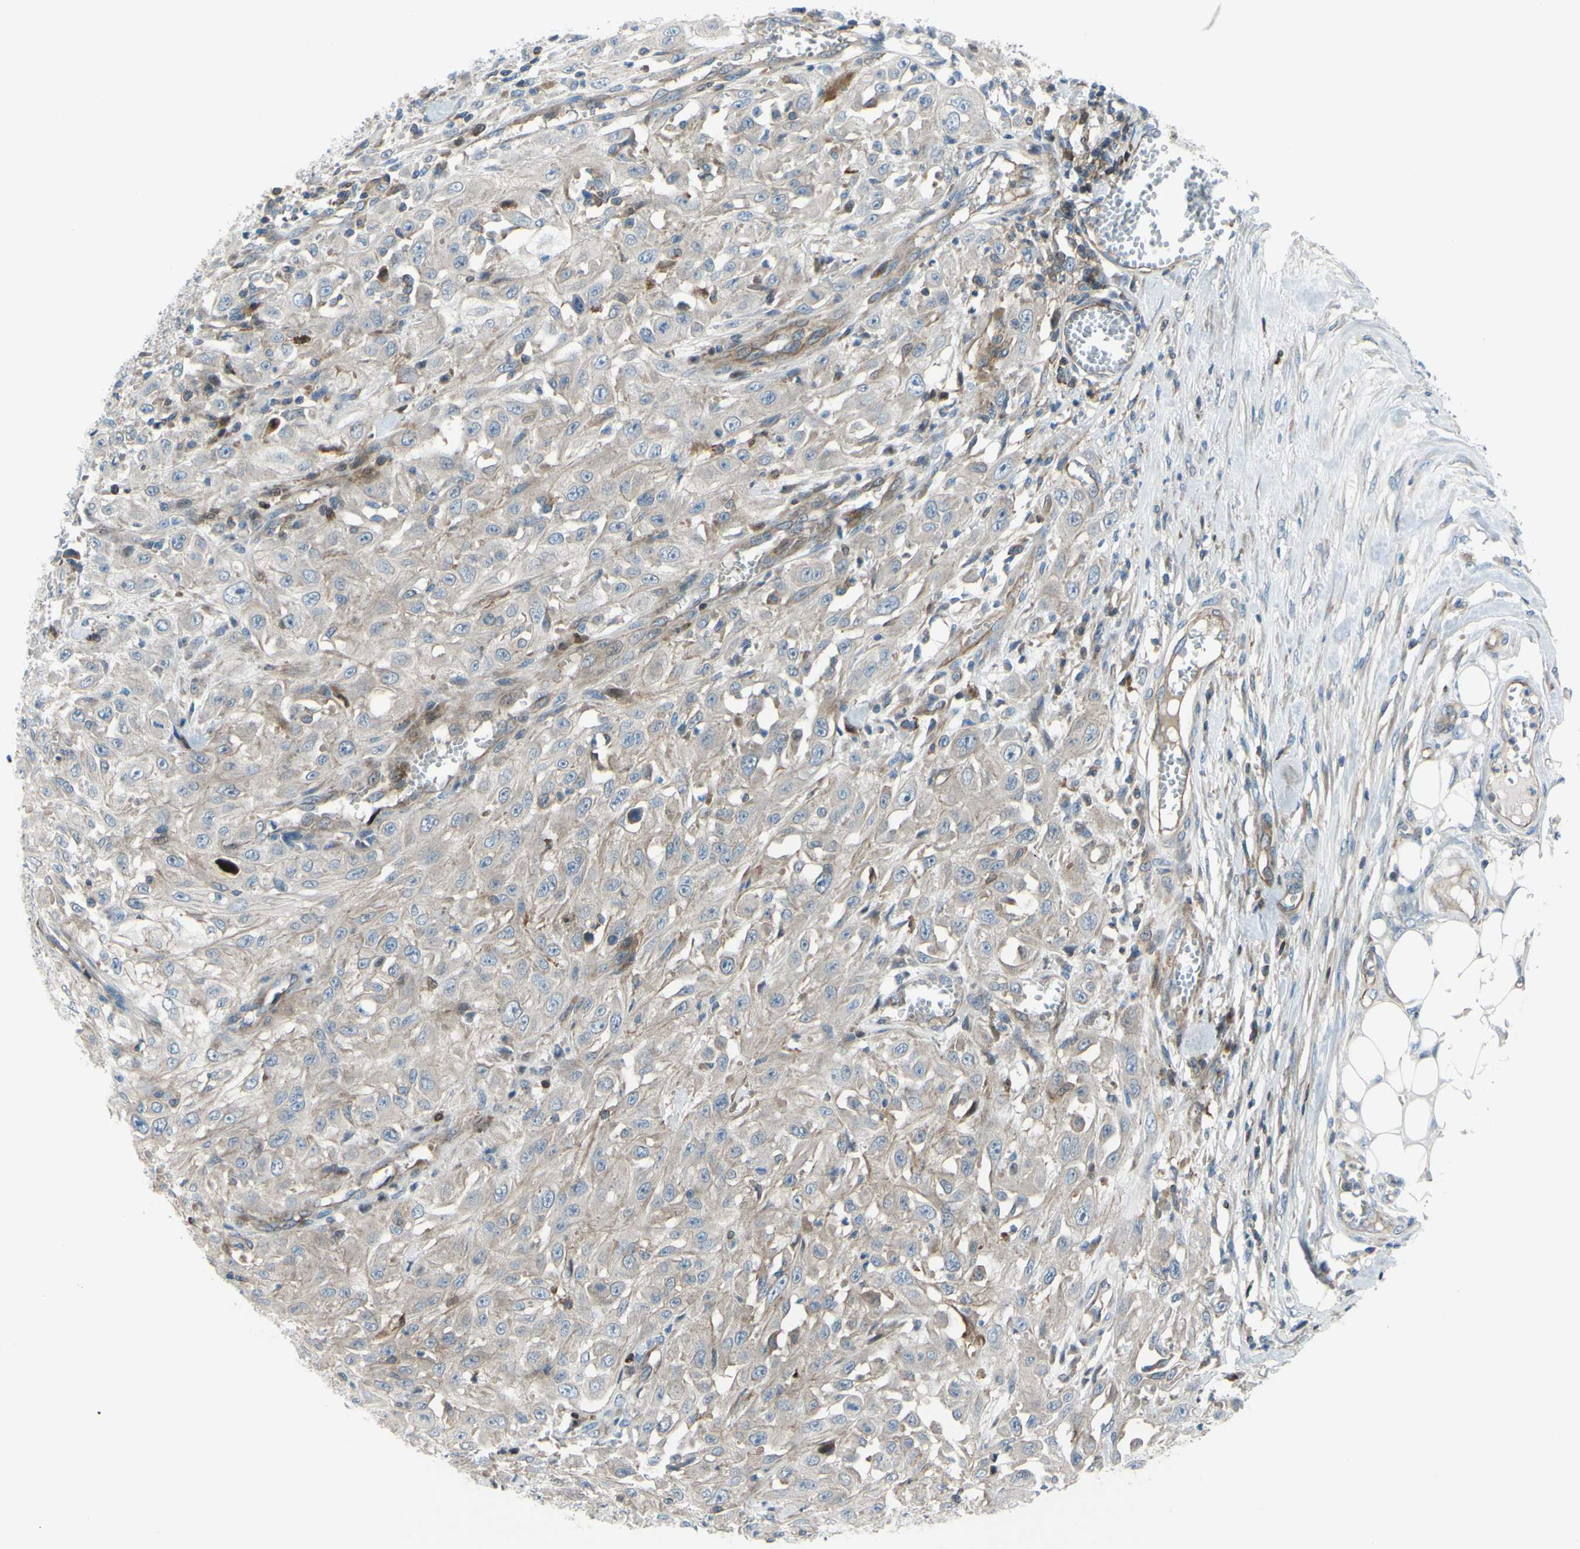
{"staining": {"intensity": "weak", "quantity": "25%-75%", "location": "cytoplasmic/membranous"}, "tissue": "skin cancer", "cell_type": "Tumor cells", "image_type": "cancer", "snomed": [{"axis": "morphology", "description": "Squamous cell carcinoma, NOS"}, {"axis": "morphology", "description": "Squamous cell carcinoma, metastatic, NOS"}, {"axis": "topography", "description": "Skin"}, {"axis": "topography", "description": "Lymph node"}], "caption": "This is an image of immunohistochemistry (IHC) staining of skin cancer (metastatic squamous cell carcinoma), which shows weak staining in the cytoplasmic/membranous of tumor cells.", "gene": "PAK2", "patient": {"sex": "male", "age": 75}}